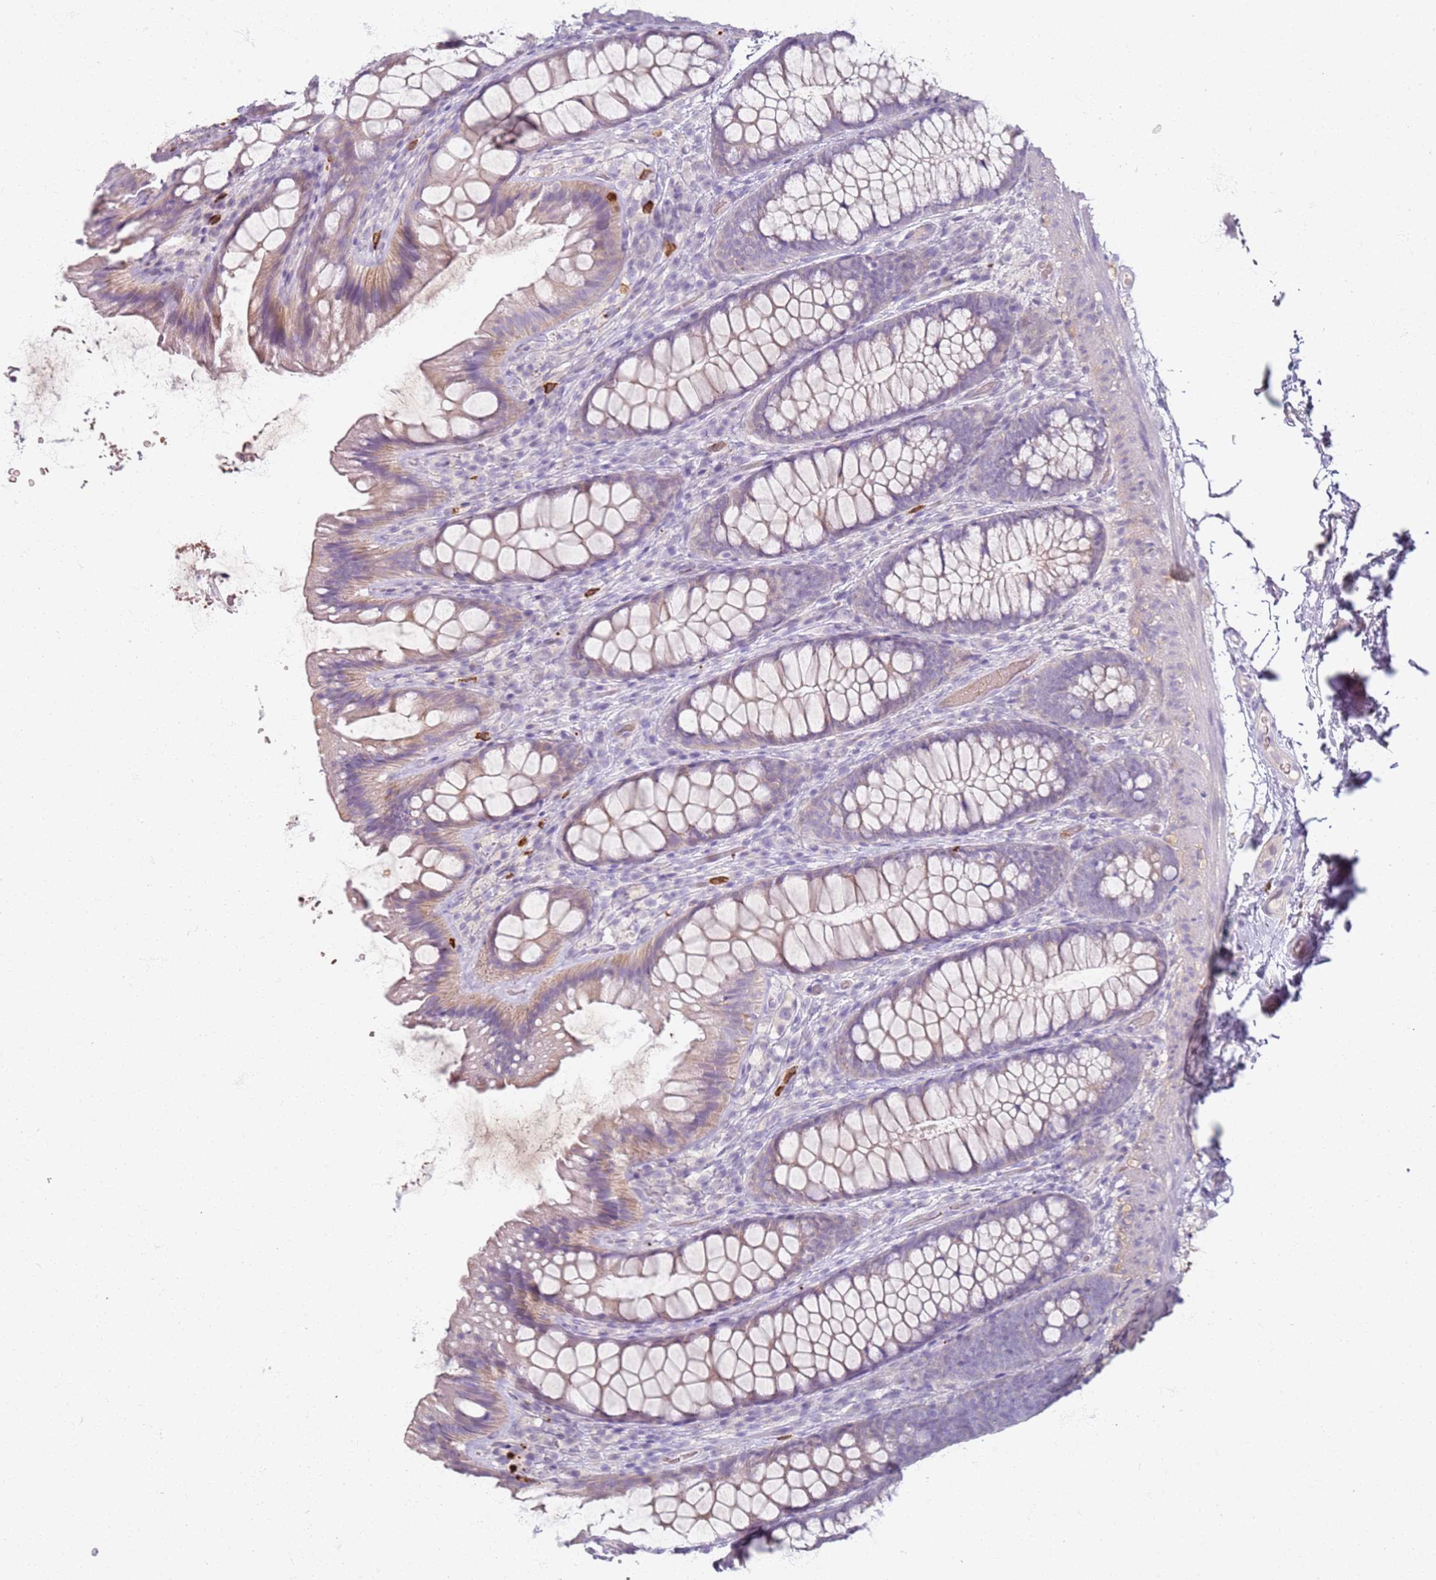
{"staining": {"intensity": "negative", "quantity": "none", "location": "none"}, "tissue": "colon", "cell_type": "Endothelial cells", "image_type": "normal", "snomed": [{"axis": "morphology", "description": "Normal tissue, NOS"}, {"axis": "topography", "description": "Colon"}], "caption": "DAB (3,3'-diaminobenzidine) immunohistochemical staining of unremarkable colon demonstrates no significant staining in endothelial cells.", "gene": "CD40LG", "patient": {"sex": "male", "age": 46}}